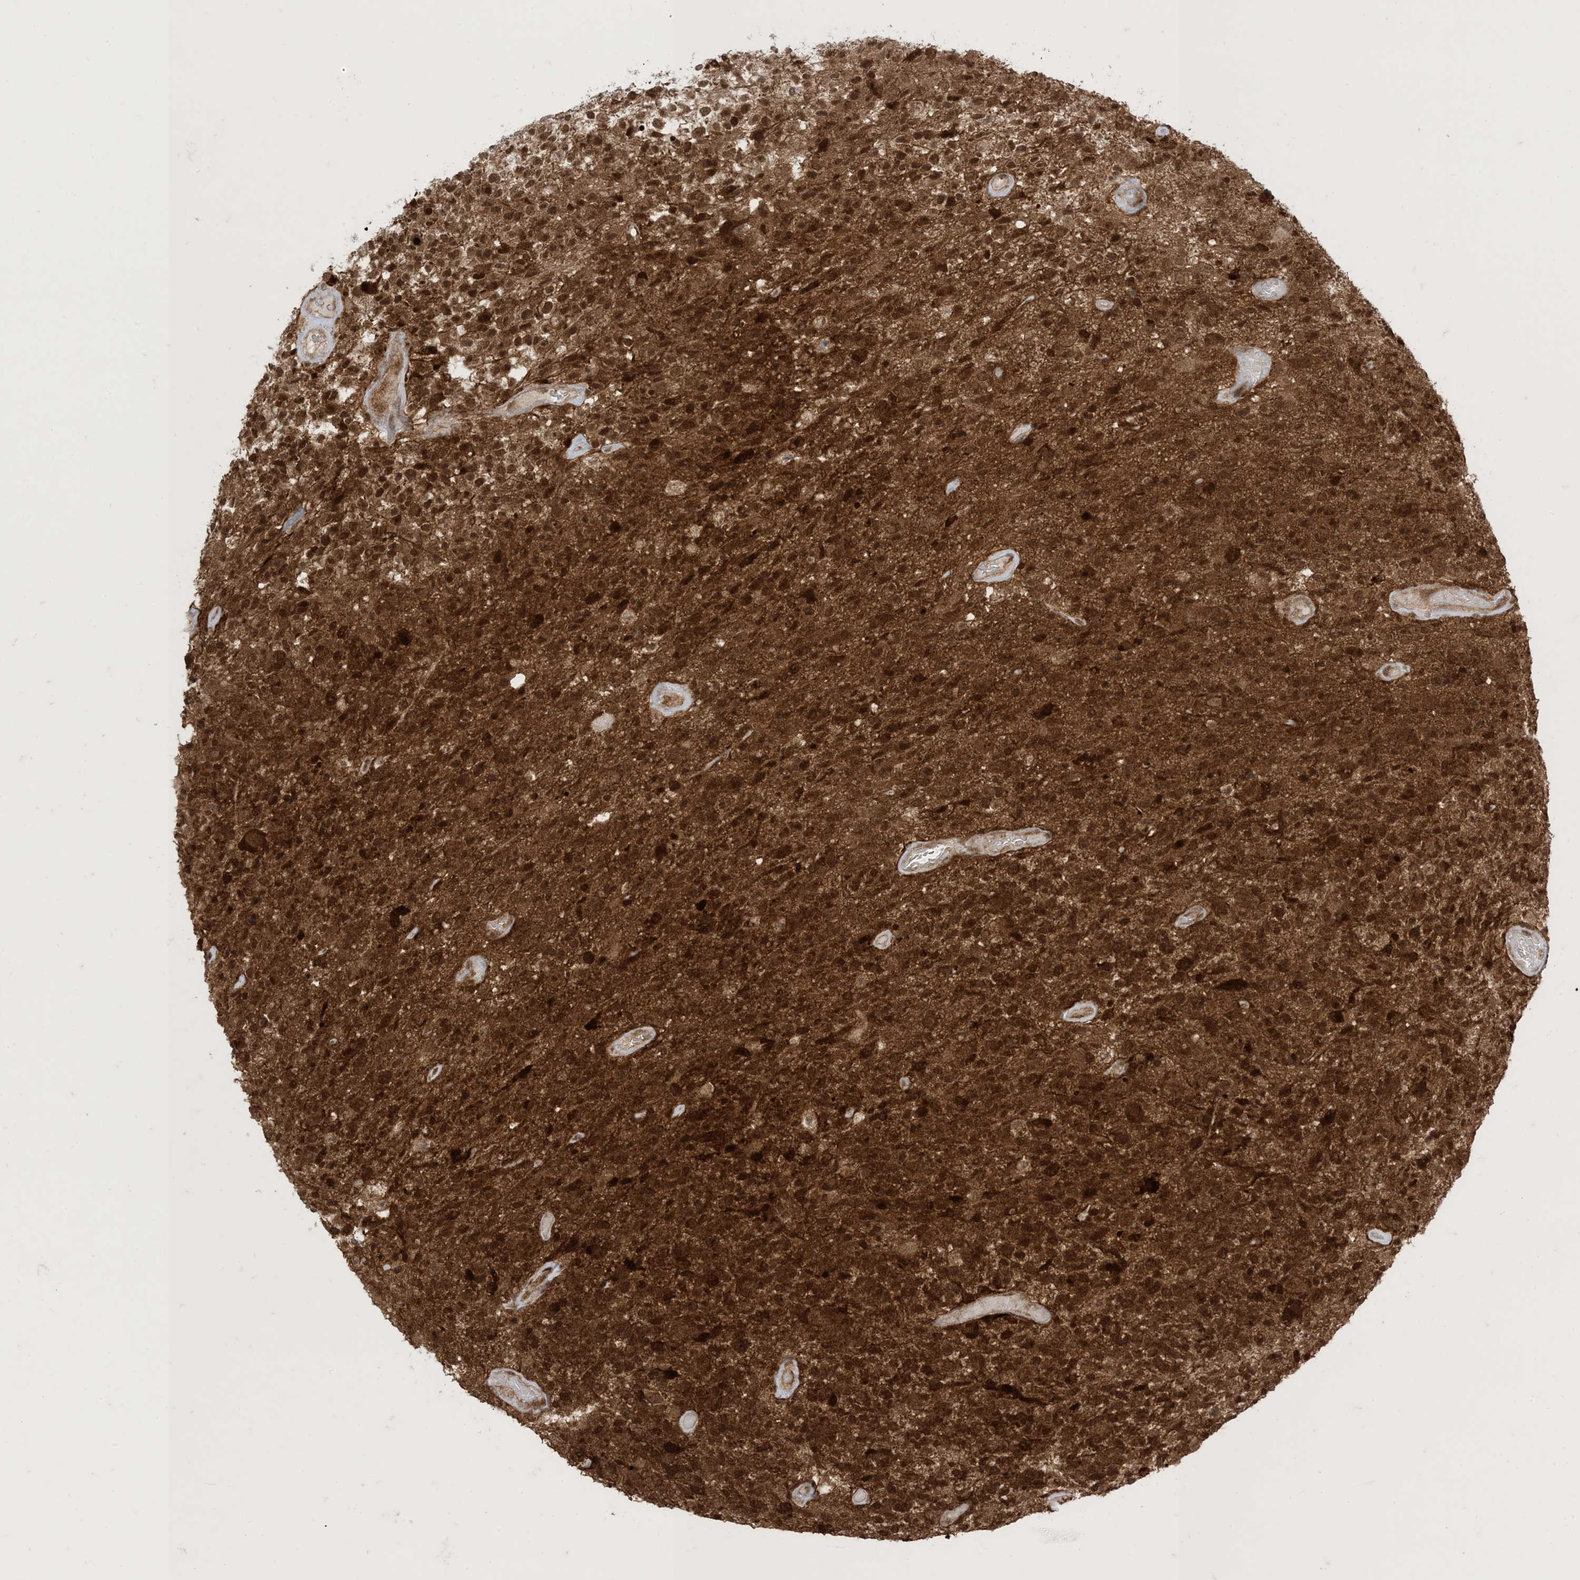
{"staining": {"intensity": "strong", "quantity": ">75%", "location": "cytoplasmic/membranous,nuclear"}, "tissue": "glioma", "cell_type": "Tumor cells", "image_type": "cancer", "snomed": [{"axis": "morphology", "description": "Glioma, malignant, High grade"}, {"axis": "morphology", "description": "Glioblastoma, NOS"}, {"axis": "topography", "description": "Brain"}], "caption": "Glioma stained with IHC shows strong cytoplasmic/membranous and nuclear positivity in about >75% of tumor cells.", "gene": "PTPA", "patient": {"sex": "male", "age": 60}}